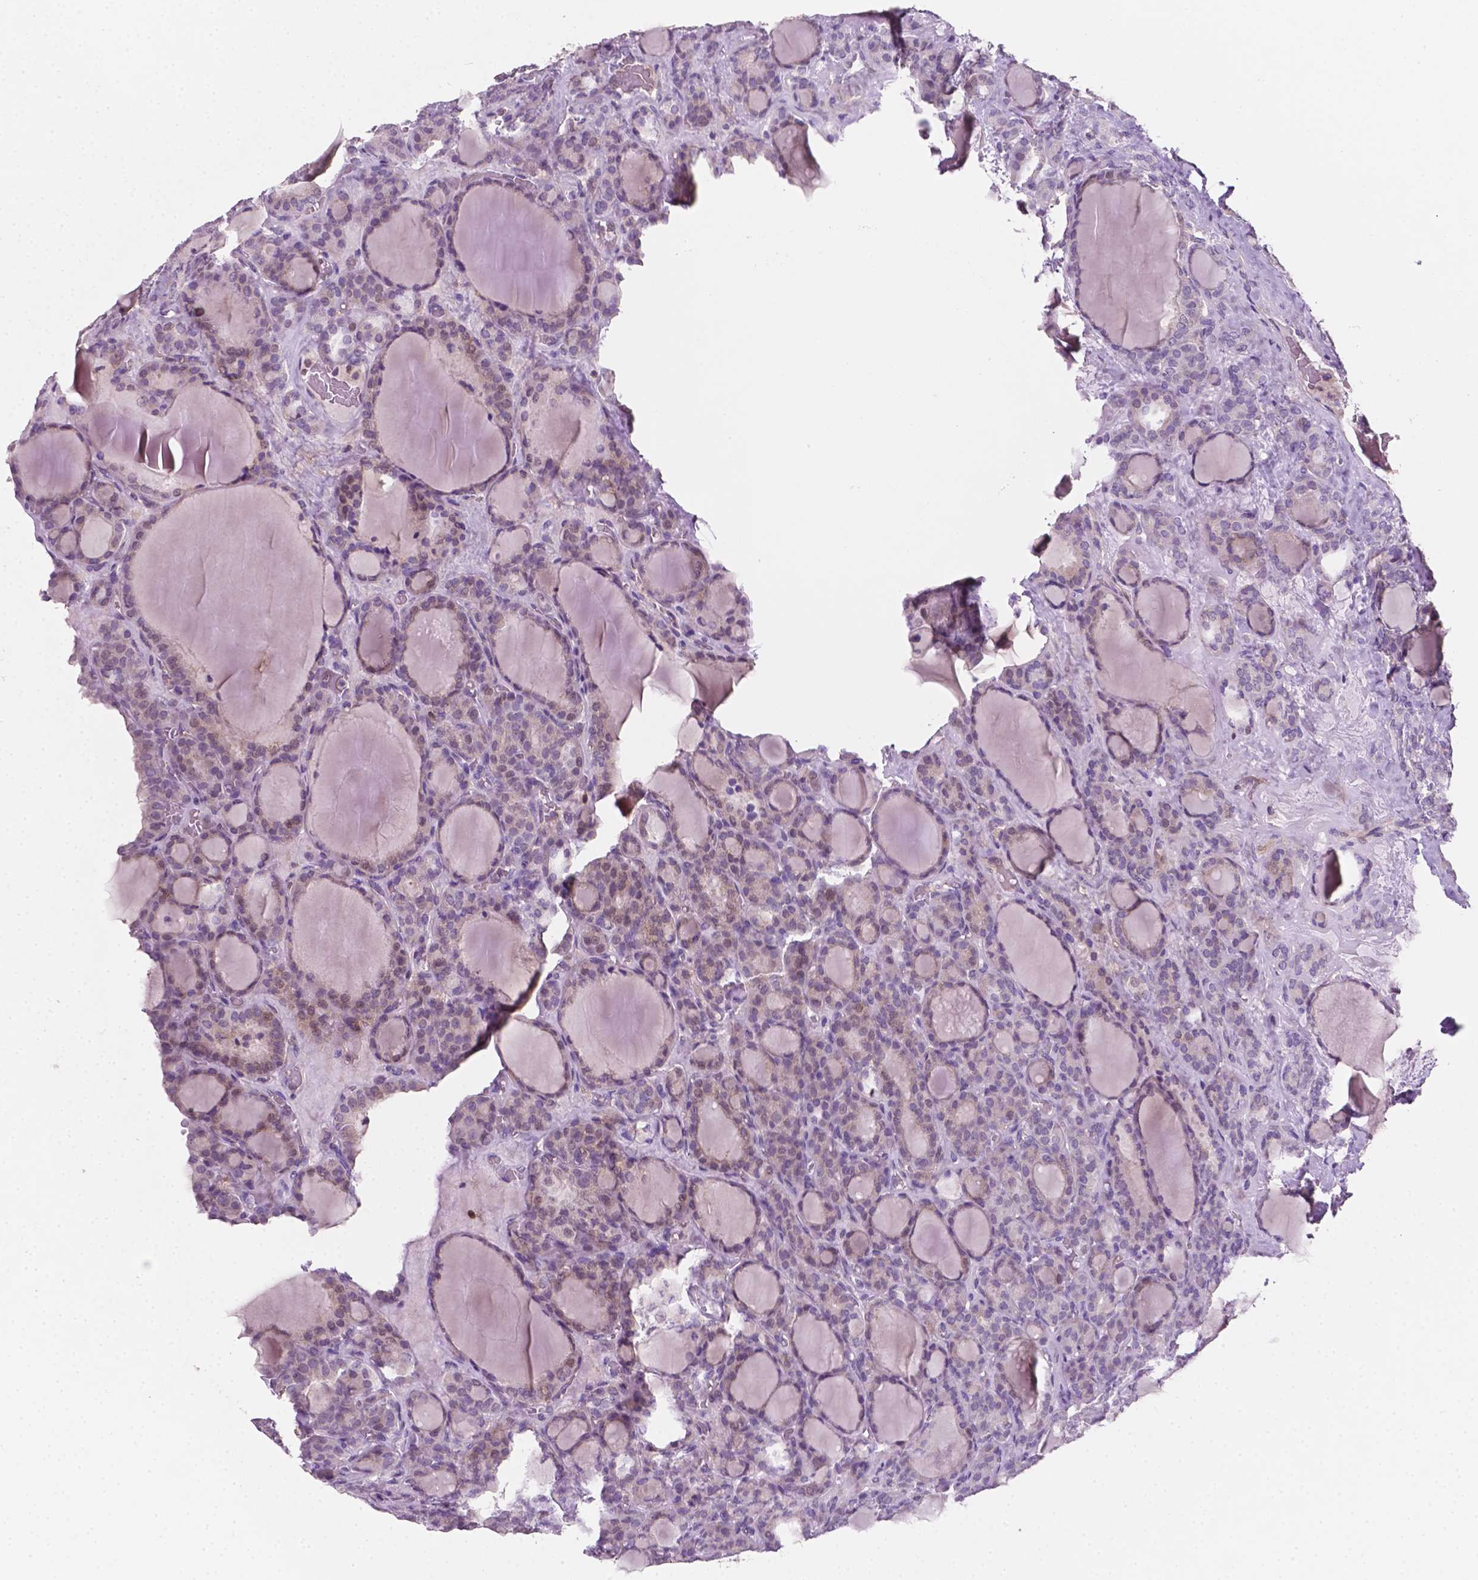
{"staining": {"intensity": "weak", "quantity": "<25%", "location": "cytoplasmic/membranous"}, "tissue": "thyroid cancer", "cell_type": "Tumor cells", "image_type": "cancer", "snomed": [{"axis": "morphology", "description": "Normal tissue, NOS"}, {"axis": "morphology", "description": "Follicular adenoma carcinoma, NOS"}, {"axis": "topography", "description": "Thyroid gland"}], "caption": "DAB (3,3'-diaminobenzidine) immunohistochemical staining of thyroid follicular adenoma carcinoma exhibits no significant expression in tumor cells.", "gene": "EGFR", "patient": {"sex": "female", "age": 31}}